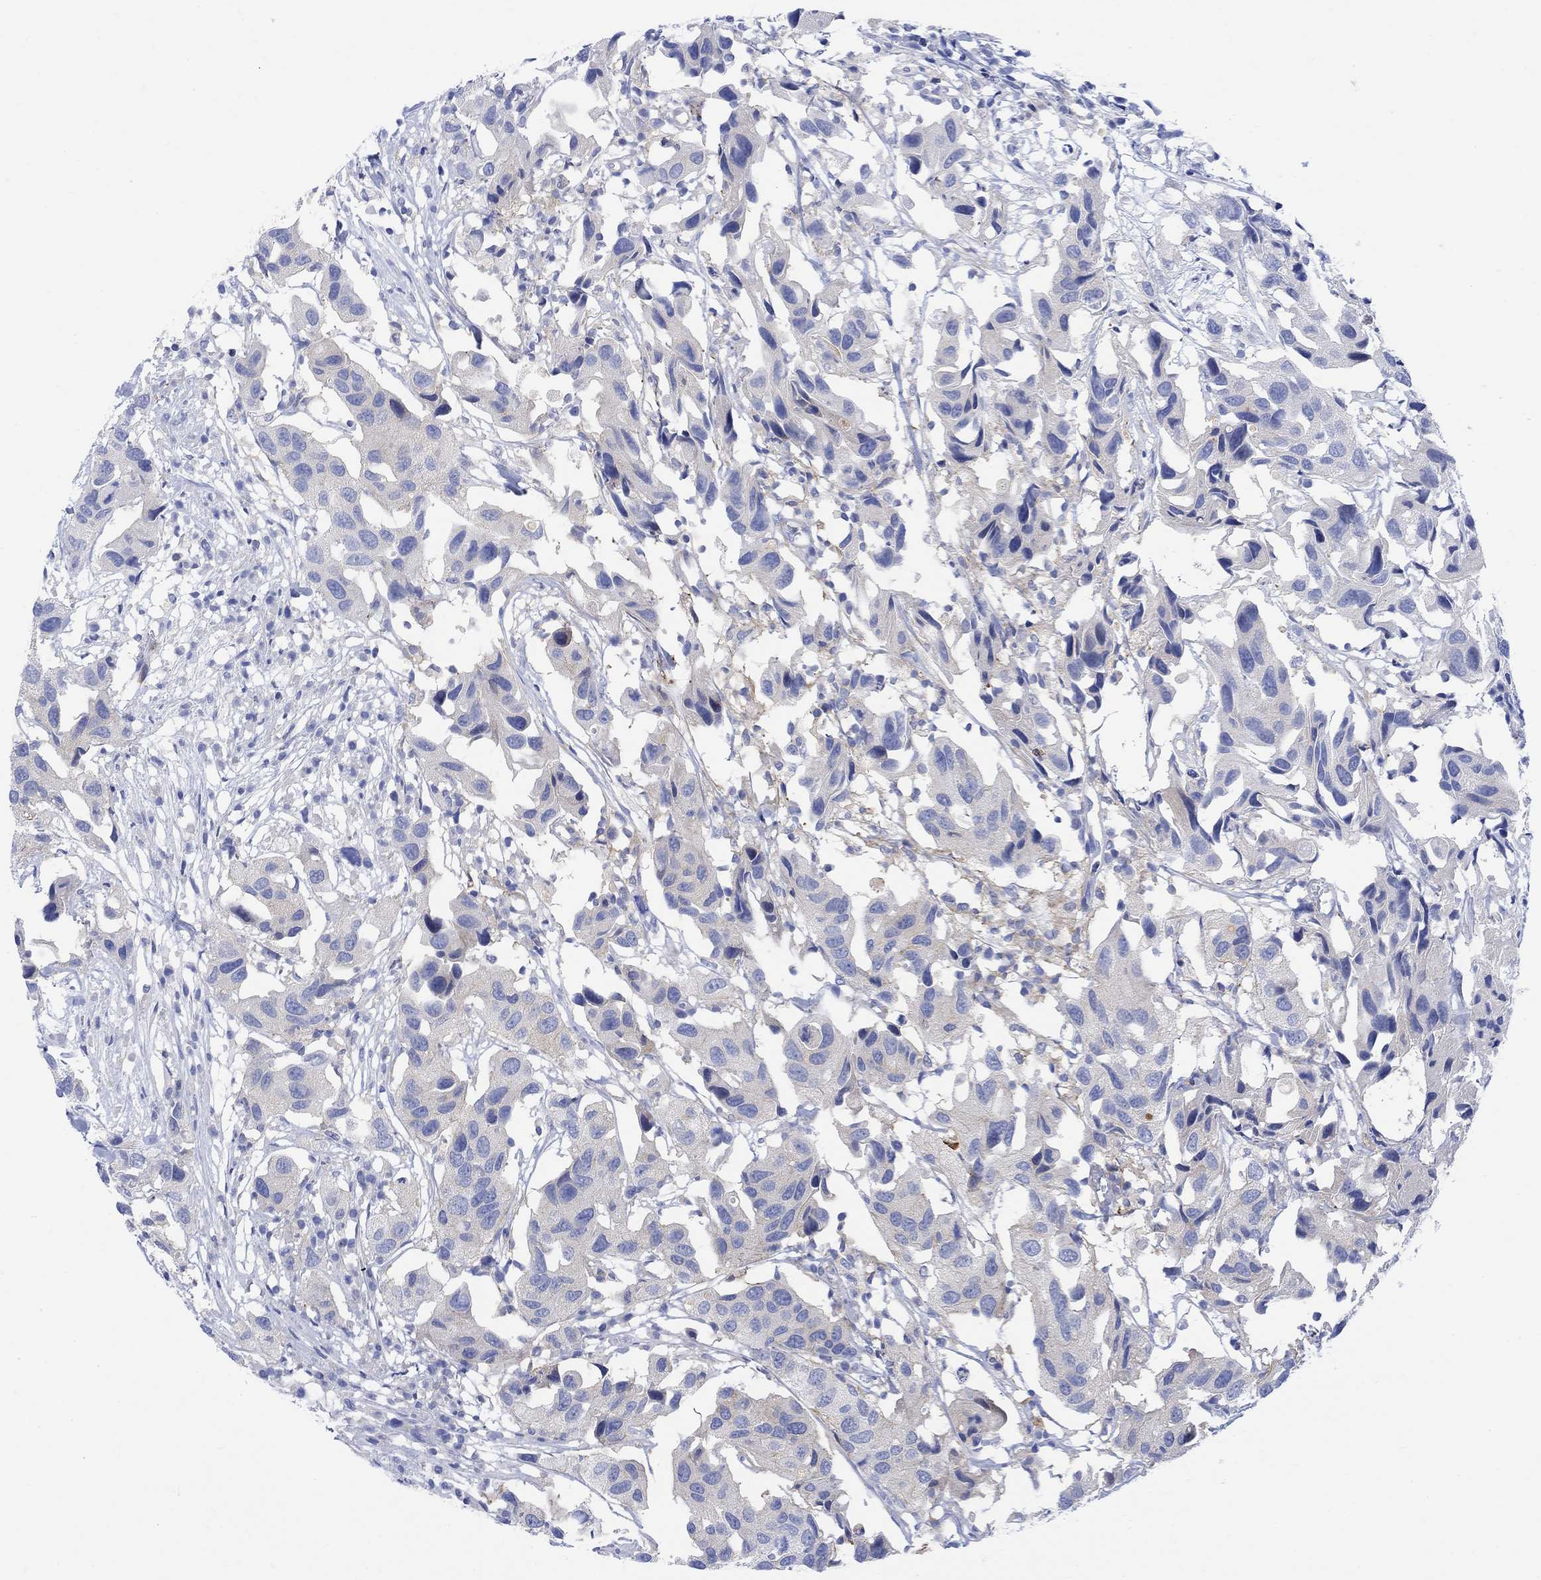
{"staining": {"intensity": "negative", "quantity": "none", "location": "none"}, "tissue": "urothelial cancer", "cell_type": "Tumor cells", "image_type": "cancer", "snomed": [{"axis": "morphology", "description": "Urothelial carcinoma, High grade"}, {"axis": "topography", "description": "Urinary bladder"}], "caption": "Immunohistochemistry histopathology image of urothelial carcinoma (high-grade) stained for a protein (brown), which demonstrates no staining in tumor cells.", "gene": "ARSK", "patient": {"sex": "male", "age": 79}}